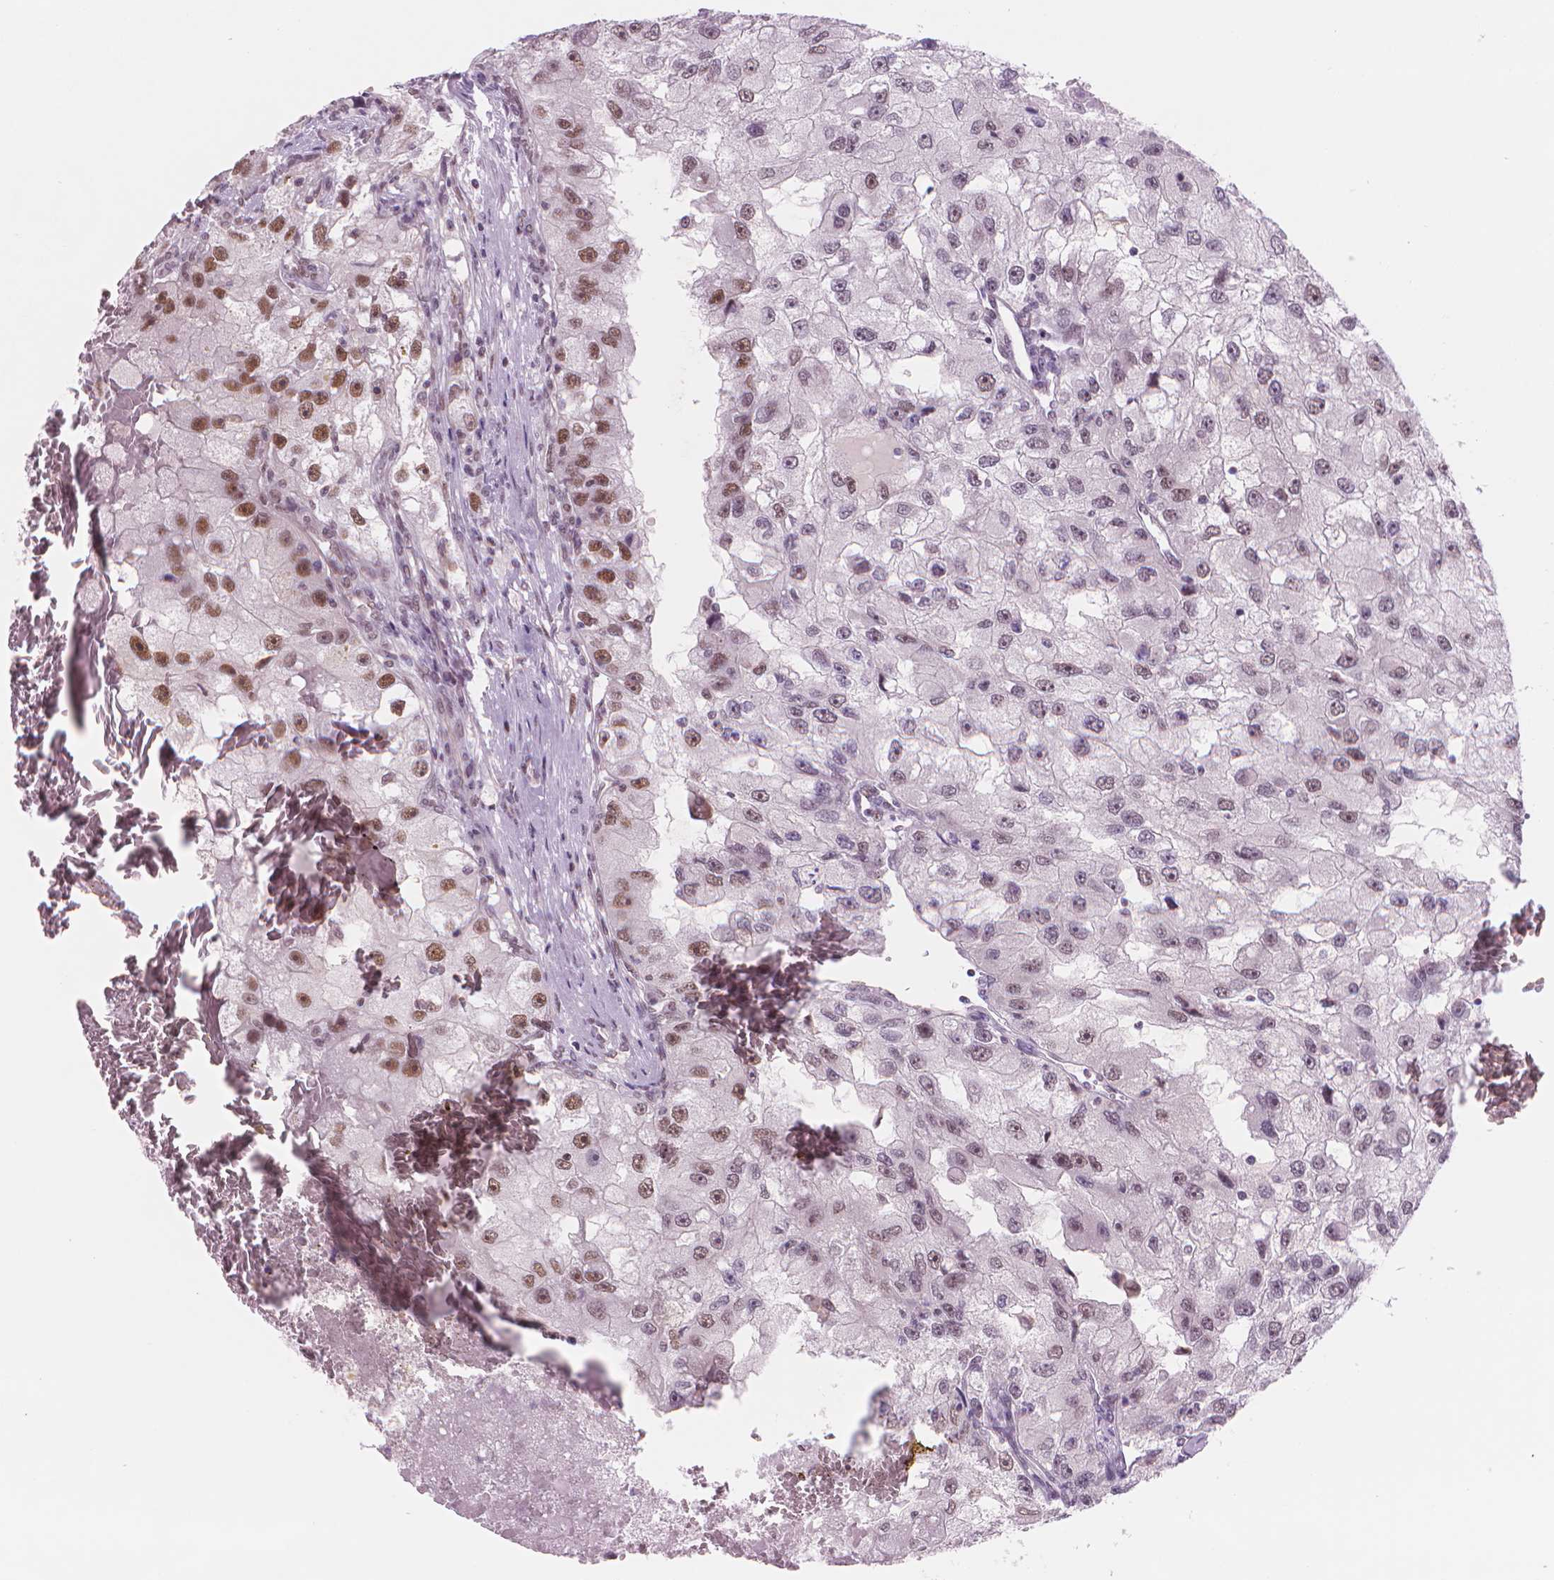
{"staining": {"intensity": "moderate", "quantity": "25%-75%", "location": "nuclear"}, "tissue": "renal cancer", "cell_type": "Tumor cells", "image_type": "cancer", "snomed": [{"axis": "morphology", "description": "Adenocarcinoma, NOS"}, {"axis": "topography", "description": "Kidney"}], "caption": "DAB immunohistochemical staining of human renal cancer reveals moderate nuclear protein expression in approximately 25%-75% of tumor cells. The staining was performed using DAB to visualize the protein expression in brown, while the nuclei were stained in blue with hematoxylin (Magnification: 20x).", "gene": "POLR3D", "patient": {"sex": "male", "age": 63}}